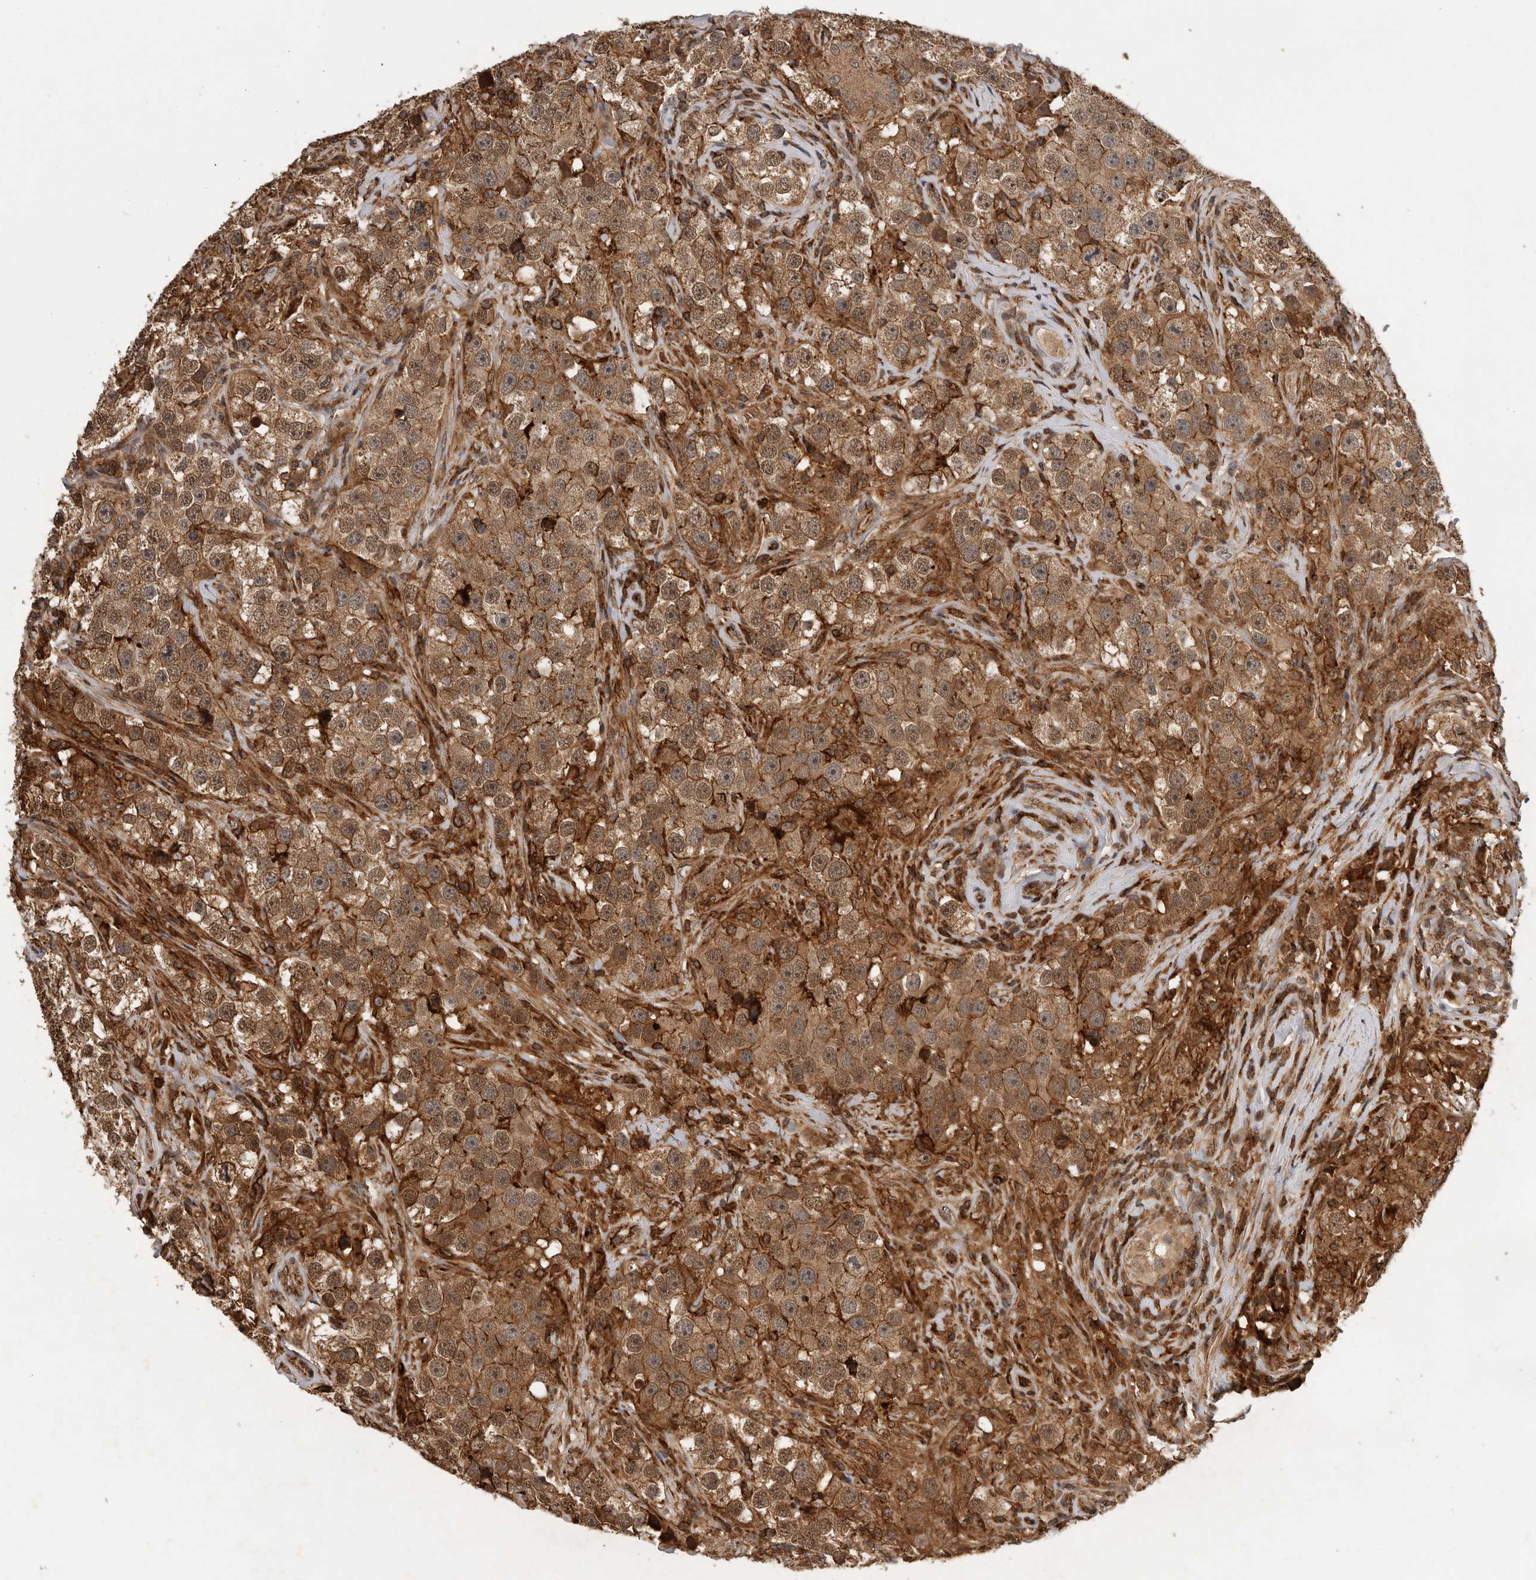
{"staining": {"intensity": "strong", "quantity": ">75%", "location": "cytoplasmic/membranous"}, "tissue": "testis cancer", "cell_type": "Tumor cells", "image_type": "cancer", "snomed": [{"axis": "morphology", "description": "Seminoma, NOS"}, {"axis": "topography", "description": "Testis"}], "caption": "DAB immunohistochemical staining of human seminoma (testis) shows strong cytoplasmic/membranous protein staining in about >75% of tumor cells. (IHC, brightfield microscopy, high magnification).", "gene": "RNF157", "patient": {"sex": "male", "age": 49}}